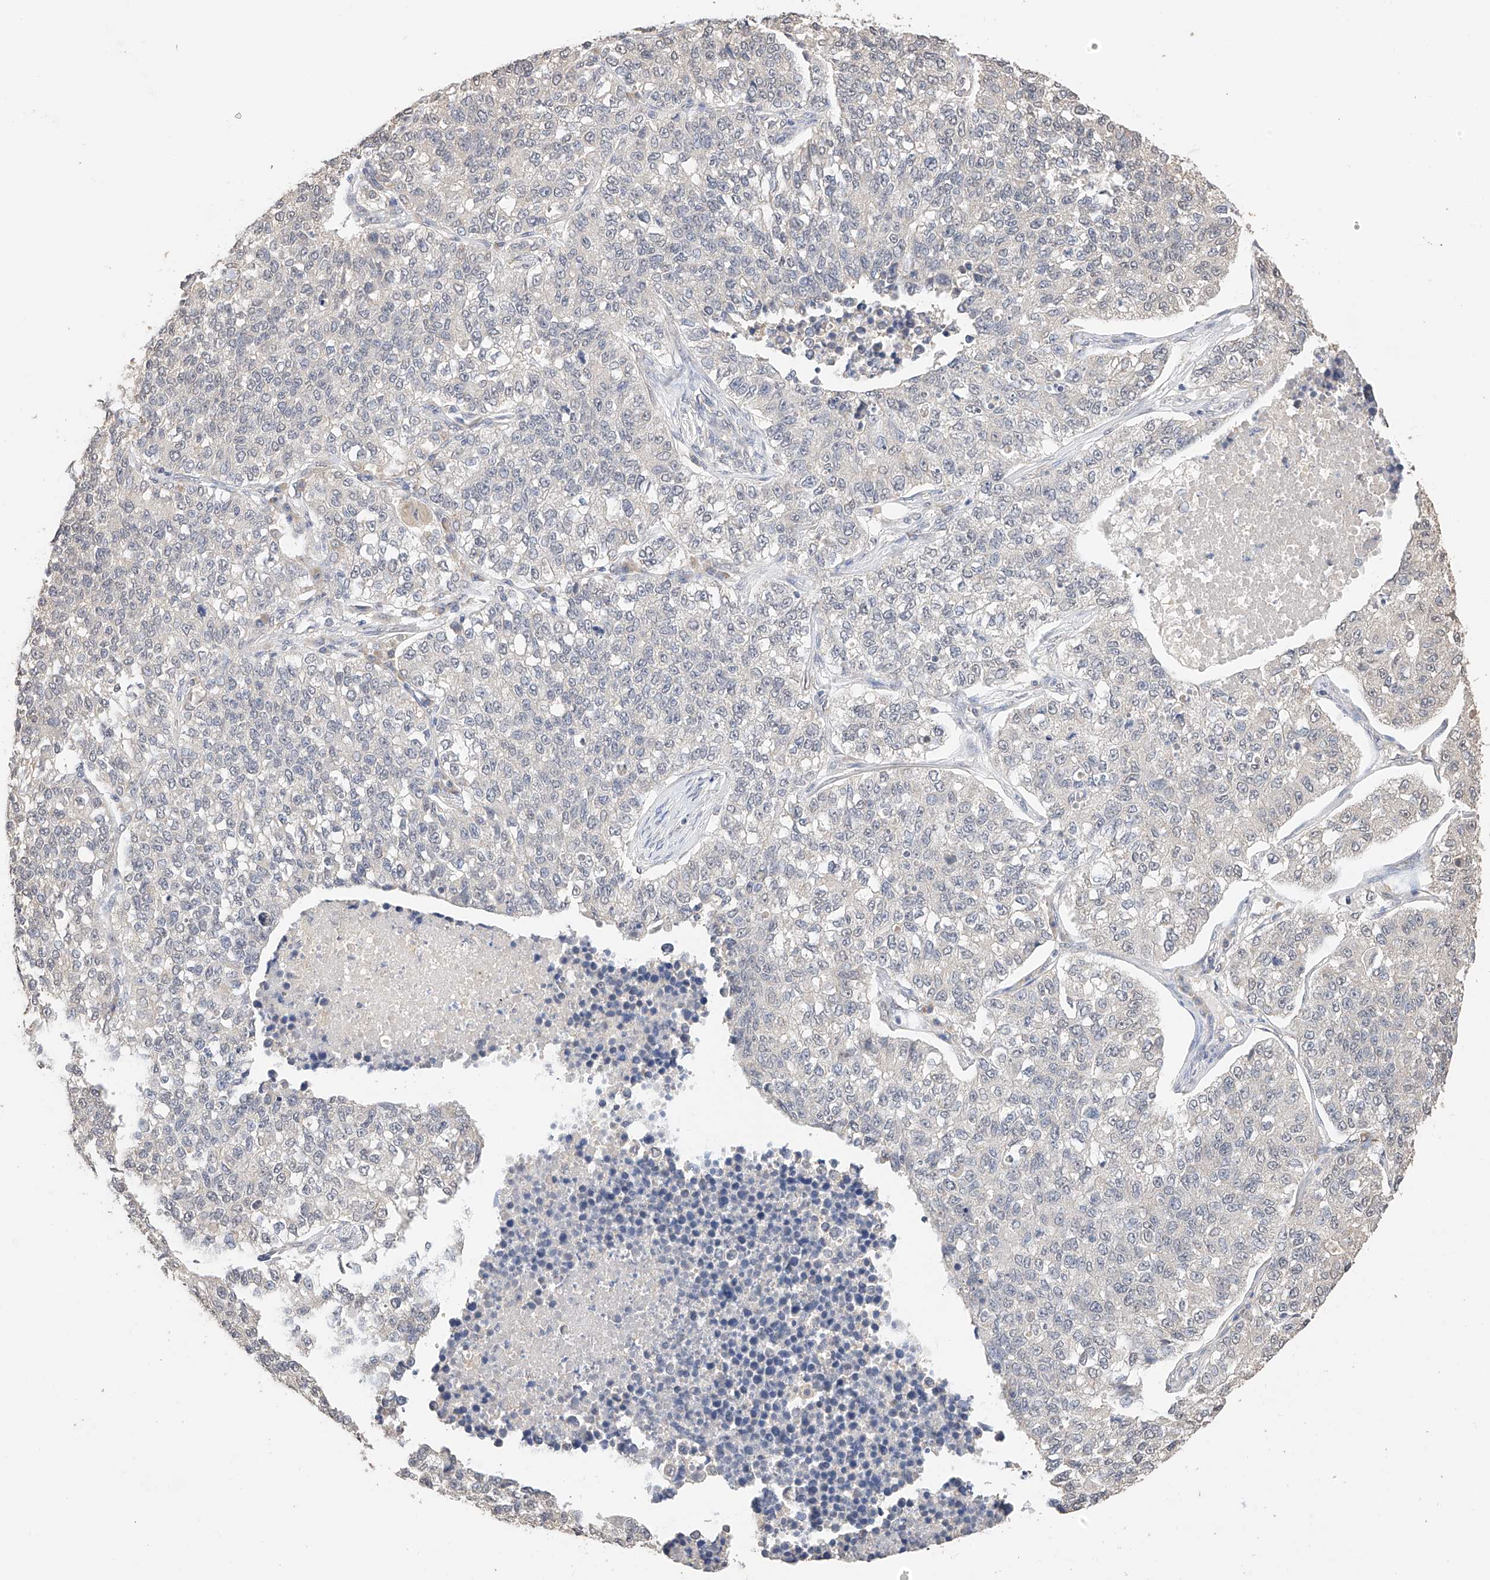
{"staining": {"intensity": "negative", "quantity": "none", "location": "none"}, "tissue": "lung cancer", "cell_type": "Tumor cells", "image_type": "cancer", "snomed": [{"axis": "morphology", "description": "Adenocarcinoma, NOS"}, {"axis": "topography", "description": "Lung"}], "caption": "Lung adenocarcinoma was stained to show a protein in brown. There is no significant expression in tumor cells.", "gene": "IL22RA2", "patient": {"sex": "male", "age": 49}}